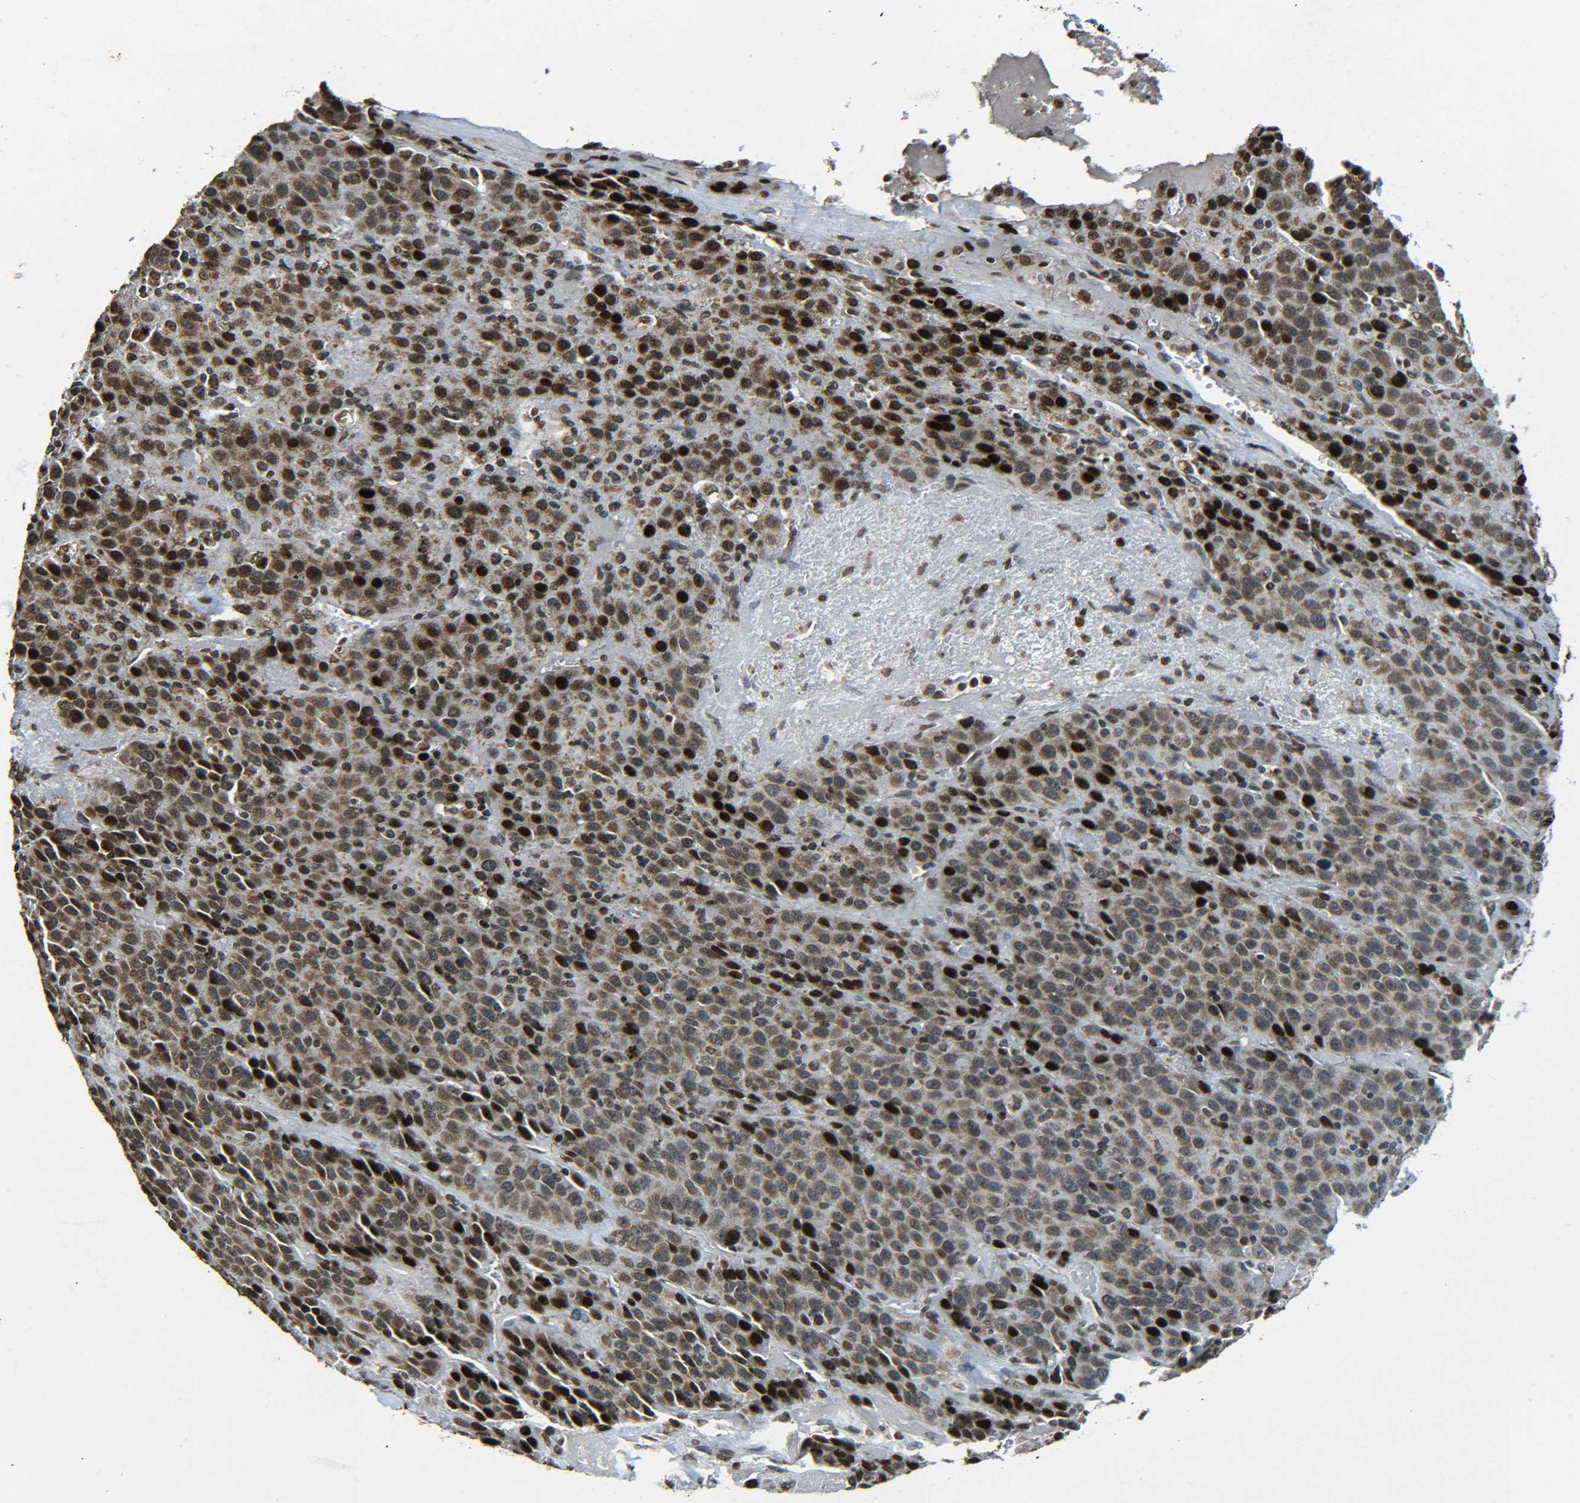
{"staining": {"intensity": "strong", "quantity": ">75%", "location": "cytoplasmic/membranous,nuclear"}, "tissue": "liver cancer", "cell_type": "Tumor cells", "image_type": "cancer", "snomed": [{"axis": "morphology", "description": "Carcinoma, Hepatocellular, NOS"}, {"axis": "topography", "description": "Liver"}], "caption": "Human liver hepatocellular carcinoma stained for a protein (brown) displays strong cytoplasmic/membranous and nuclear positive expression in approximately >75% of tumor cells.", "gene": "NEUROG2", "patient": {"sex": "female", "age": 53}}